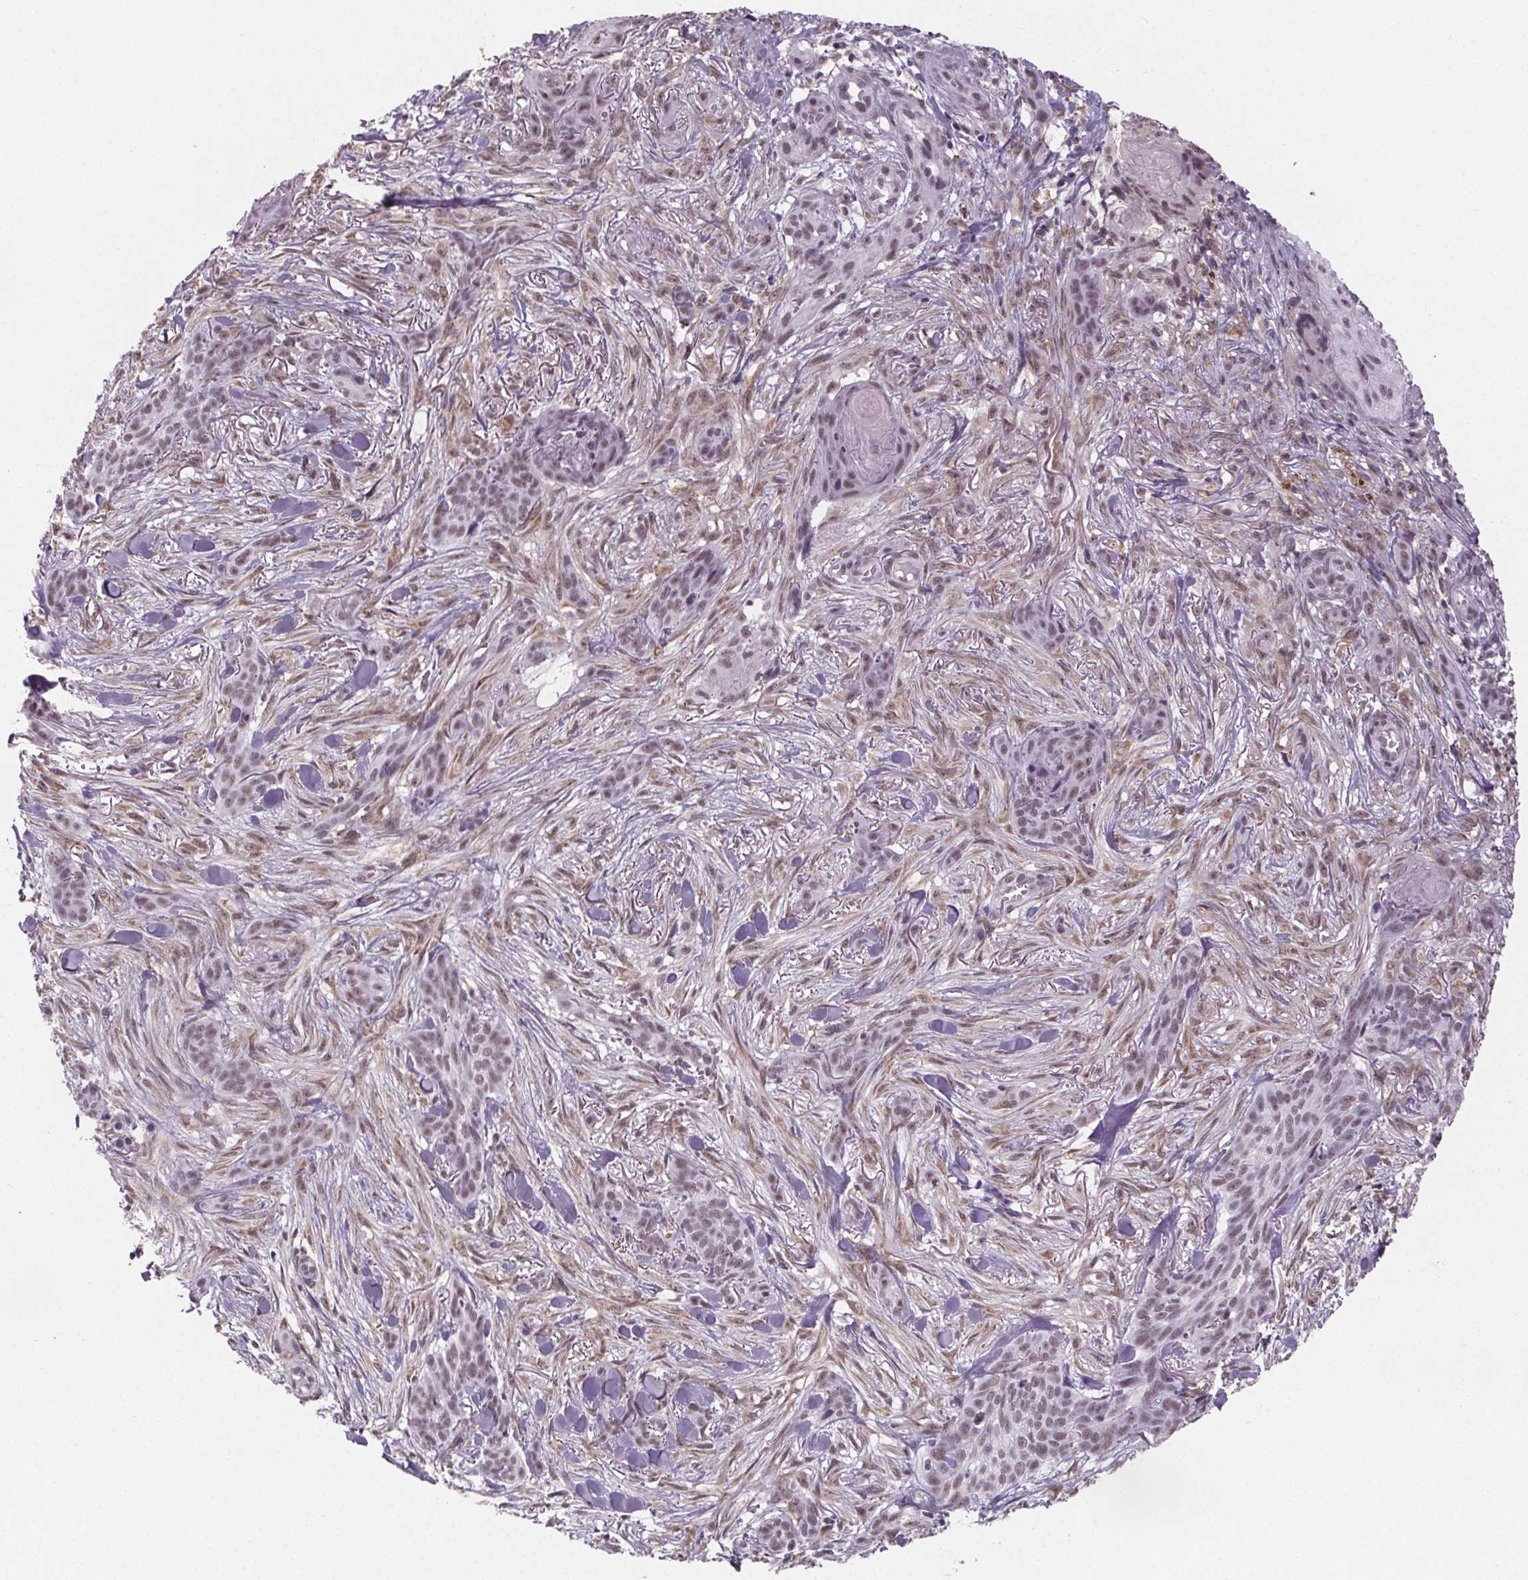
{"staining": {"intensity": "weak", "quantity": ">75%", "location": "nuclear"}, "tissue": "skin cancer", "cell_type": "Tumor cells", "image_type": "cancer", "snomed": [{"axis": "morphology", "description": "Basal cell carcinoma"}, {"axis": "topography", "description": "Skin"}], "caption": "This histopathology image displays skin basal cell carcinoma stained with immunohistochemistry to label a protein in brown. The nuclear of tumor cells show weak positivity for the protein. Nuclei are counter-stained blue.", "gene": "ZNF572", "patient": {"sex": "female", "age": 61}}